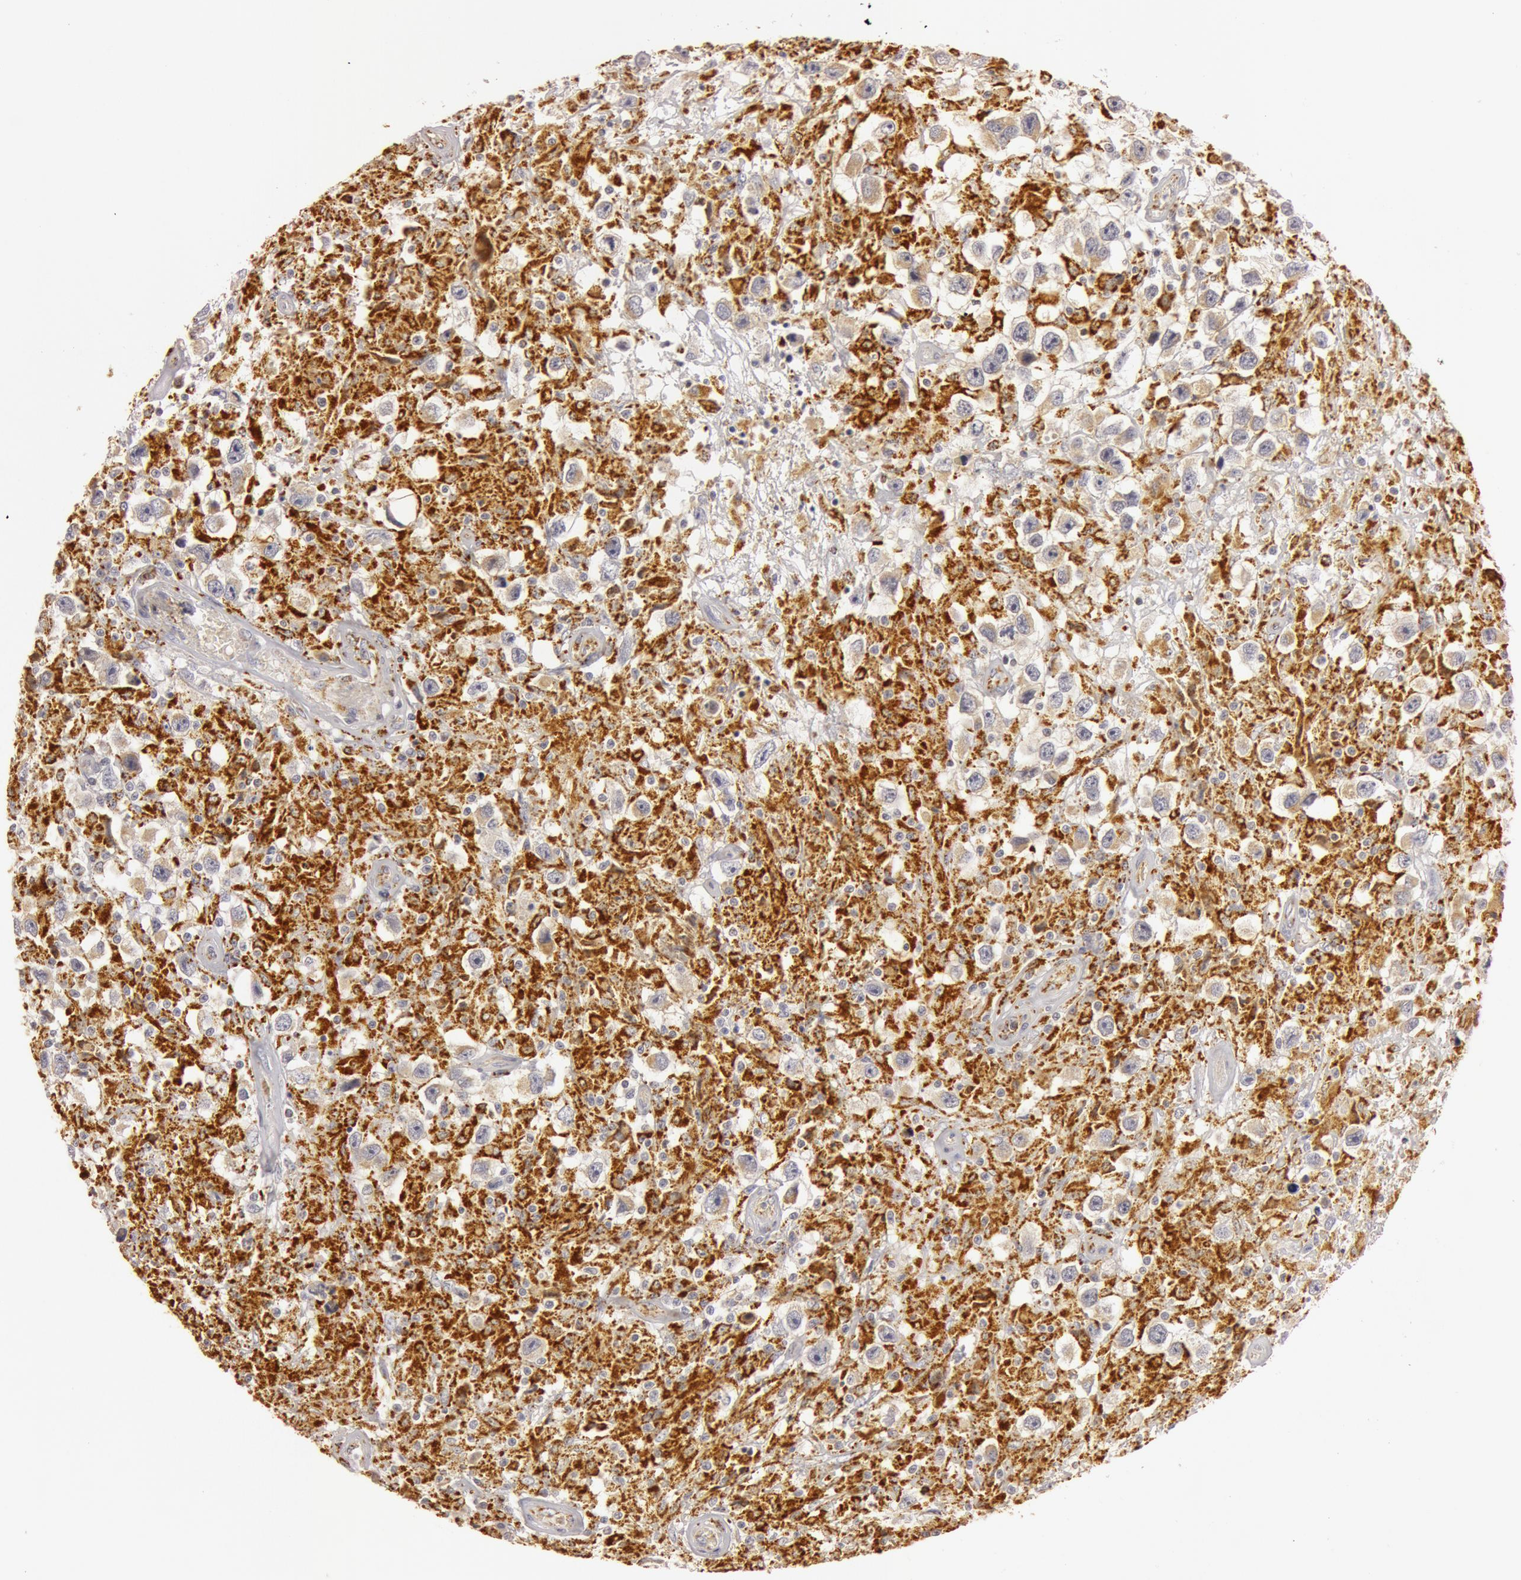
{"staining": {"intensity": "strong", "quantity": ">75%", "location": "cytoplasmic/membranous"}, "tissue": "testis cancer", "cell_type": "Tumor cells", "image_type": "cancer", "snomed": [{"axis": "morphology", "description": "Seminoma, NOS"}, {"axis": "topography", "description": "Testis"}], "caption": "A high-resolution image shows IHC staining of testis seminoma, which exhibits strong cytoplasmic/membranous expression in approximately >75% of tumor cells. The staining is performed using DAB (3,3'-diaminobenzidine) brown chromogen to label protein expression. The nuclei are counter-stained blue using hematoxylin.", "gene": "C7", "patient": {"sex": "male", "age": 34}}